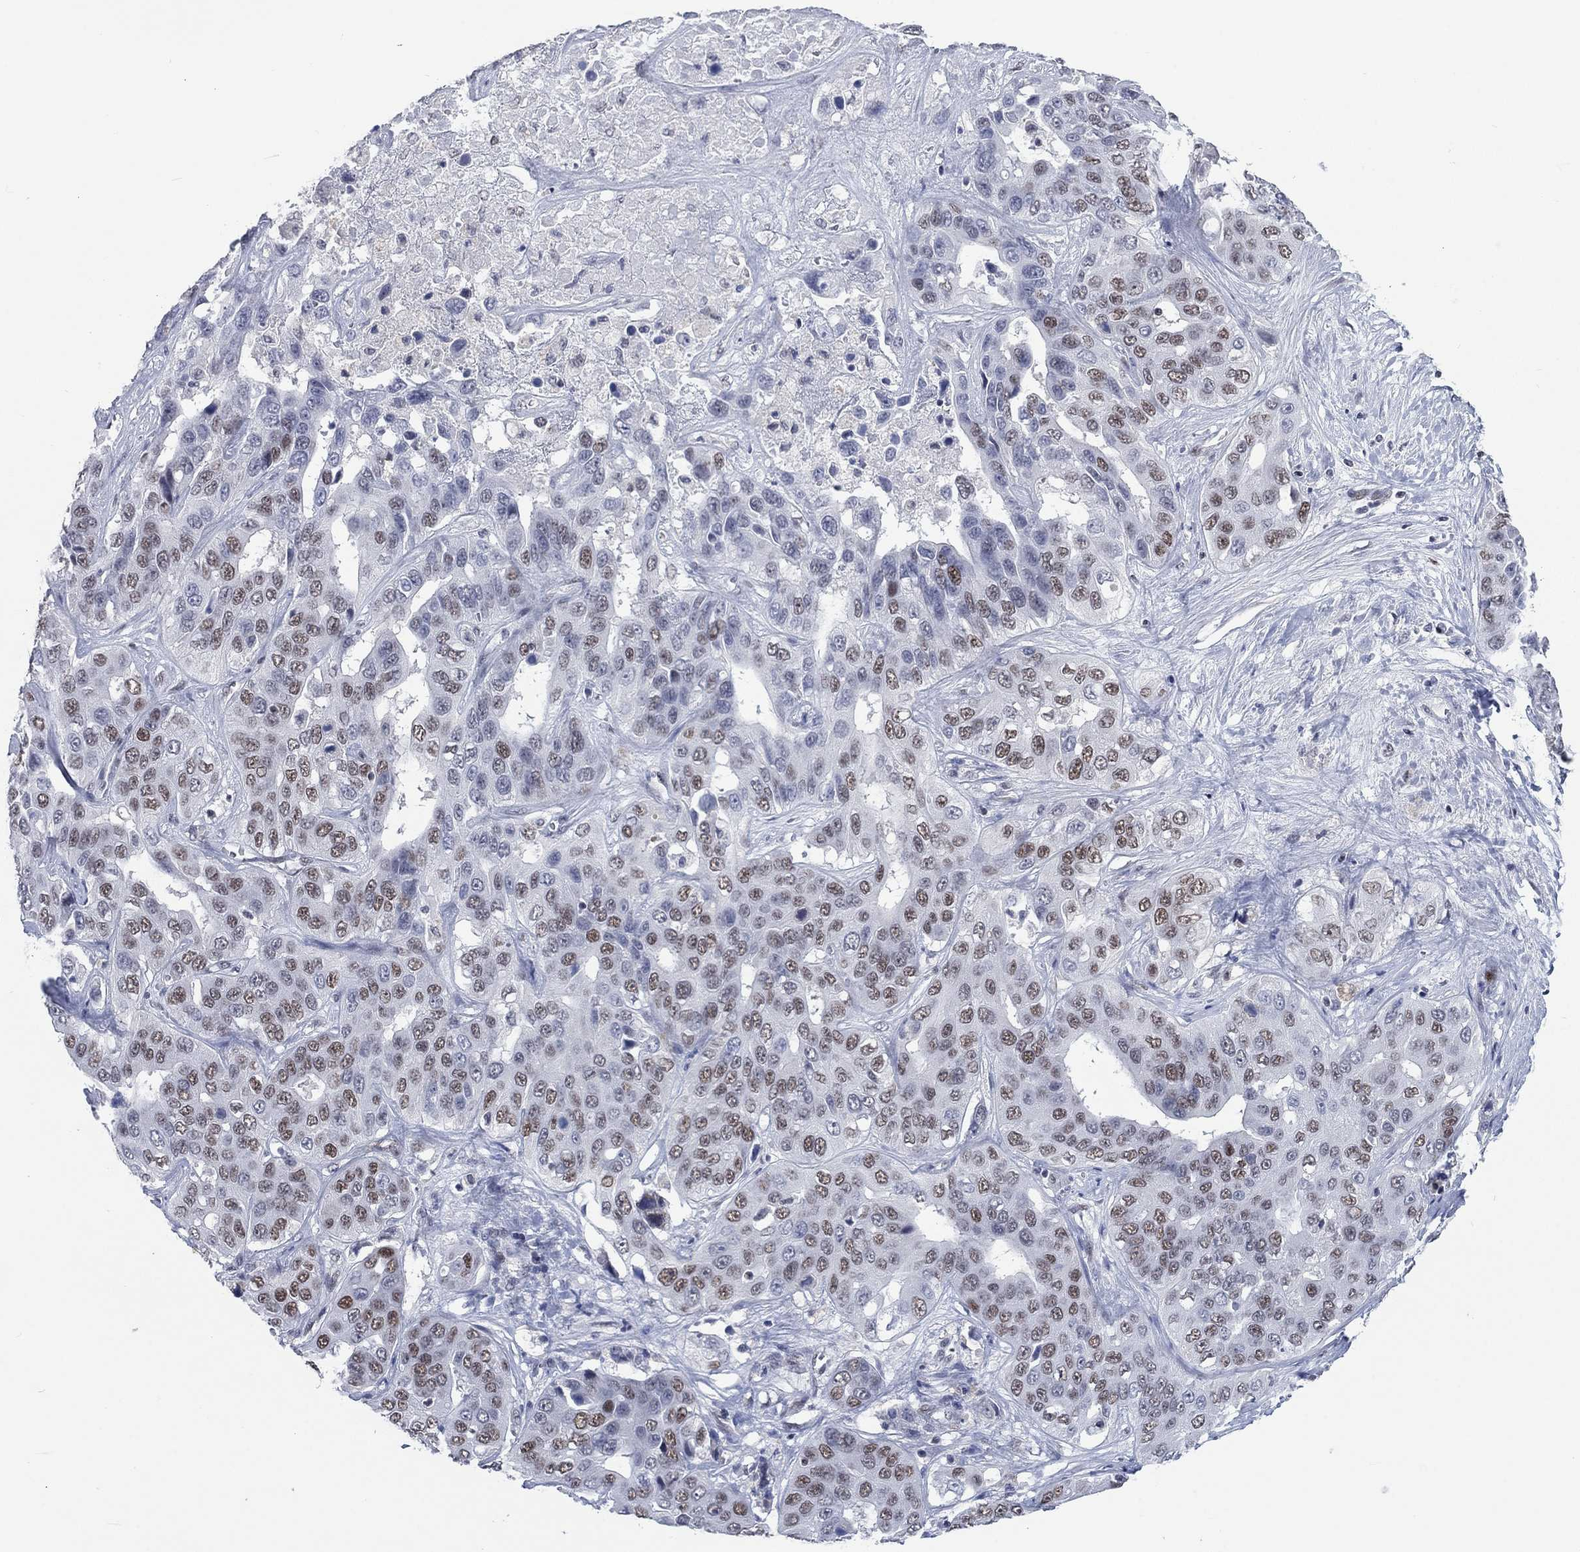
{"staining": {"intensity": "moderate", "quantity": "25%-75%", "location": "nuclear"}, "tissue": "liver cancer", "cell_type": "Tumor cells", "image_type": "cancer", "snomed": [{"axis": "morphology", "description": "Cholangiocarcinoma"}, {"axis": "topography", "description": "Liver"}], "caption": "Protein expression analysis of human liver cholangiocarcinoma reveals moderate nuclear staining in approximately 25%-75% of tumor cells. The staining was performed using DAB to visualize the protein expression in brown, while the nuclei were stained in blue with hematoxylin (Magnification: 20x).", "gene": "HCFC1", "patient": {"sex": "female", "age": 52}}